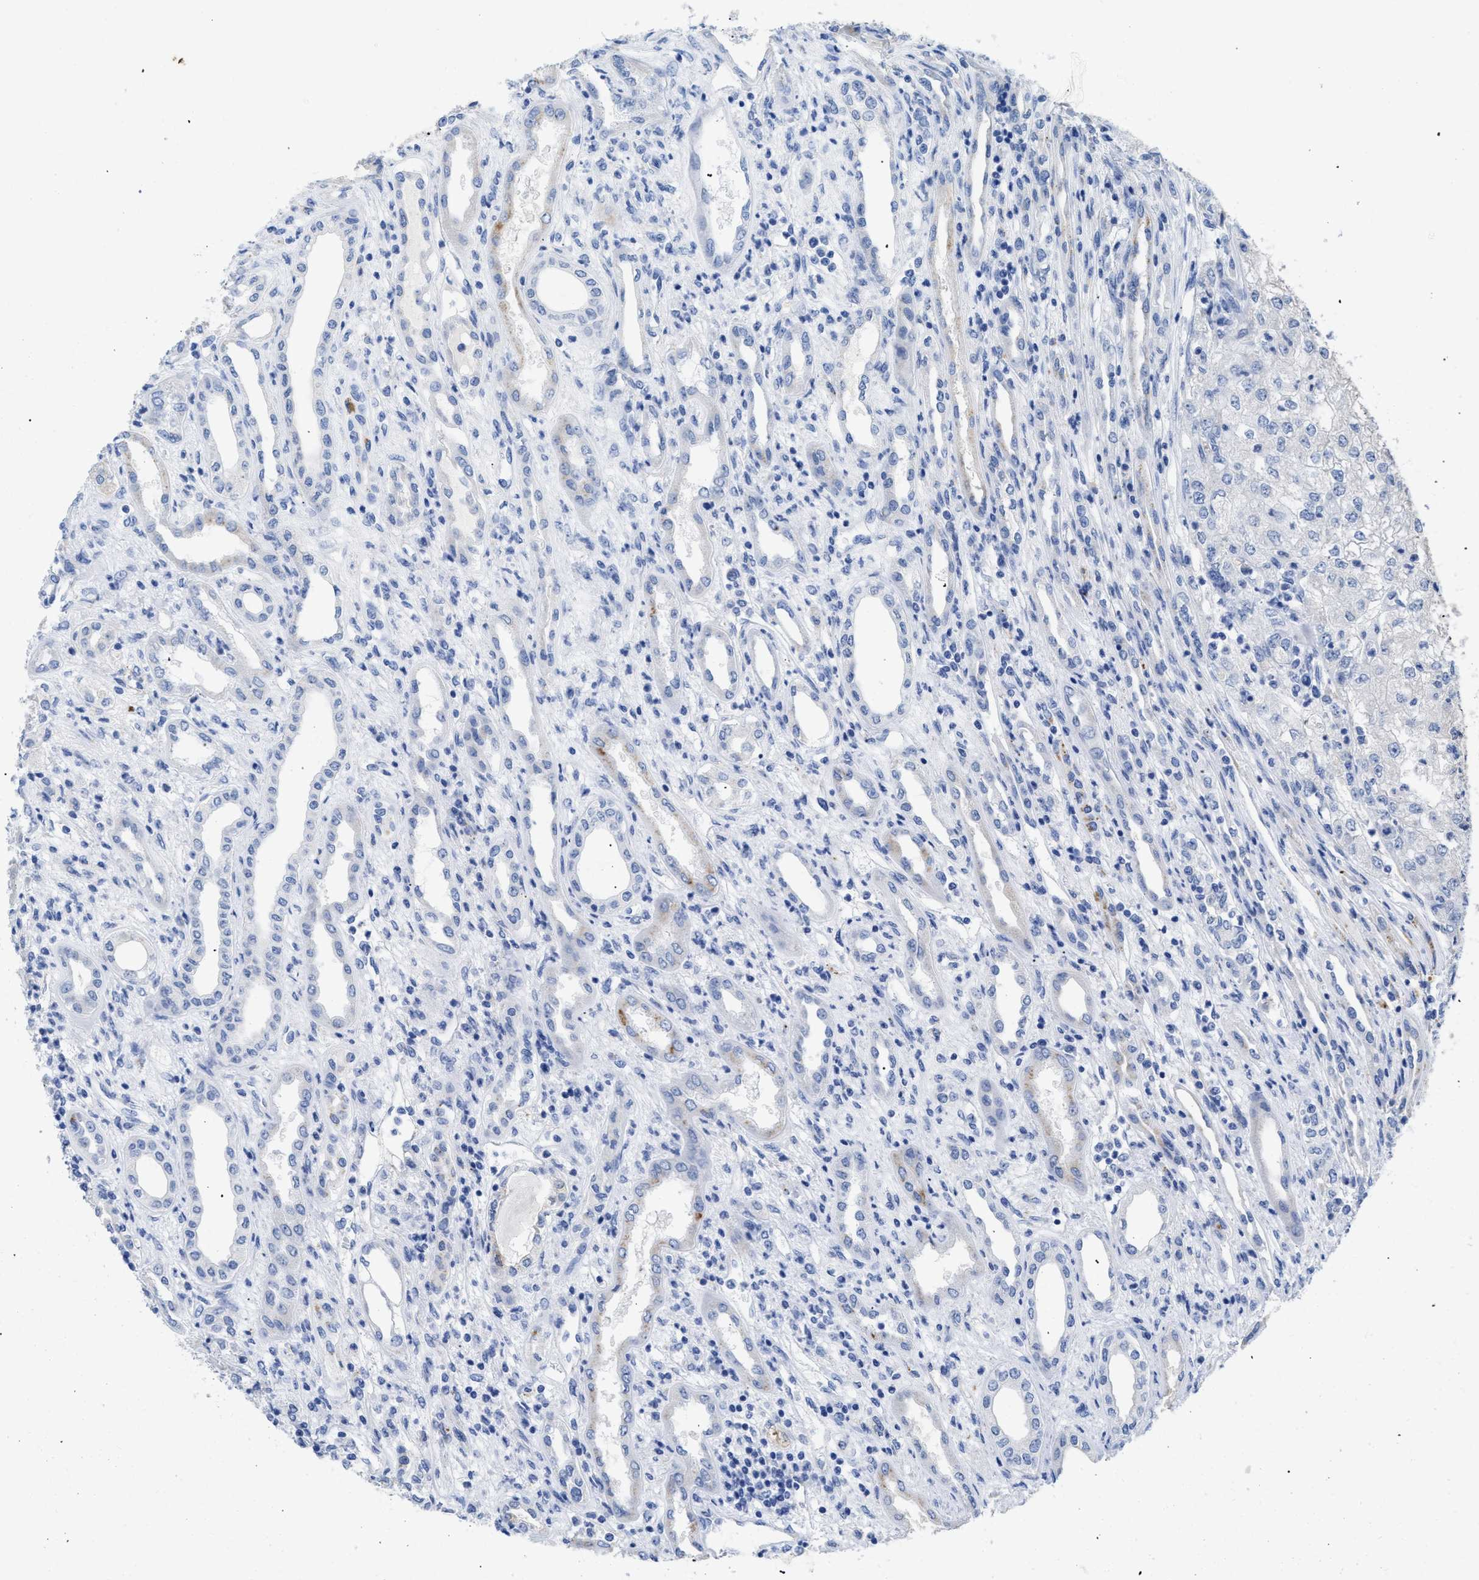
{"staining": {"intensity": "negative", "quantity": "none", "location": "none"}, "tissue": "renal cancer", "cell_type": "Tumor cells", "image_type": "cancer", "snomed": [{"axis": "morphology", "description": "Adenocarcinoma, NOS"}, {"axis": "topography", "description": "Kidney"}], "caption": "An immunohistochemistry image of renal cancer (adenocarcinoma) is shown. There is no staining in tumor cells of renal cancer (adenocarcinoma). (DAB (3,3'-diaminobenzidine) immunohistochemistry (IHC) with hematoxylin counter stain).", "gene": "APOBEC2", "patient": {"sex": "female", "age": 54}}